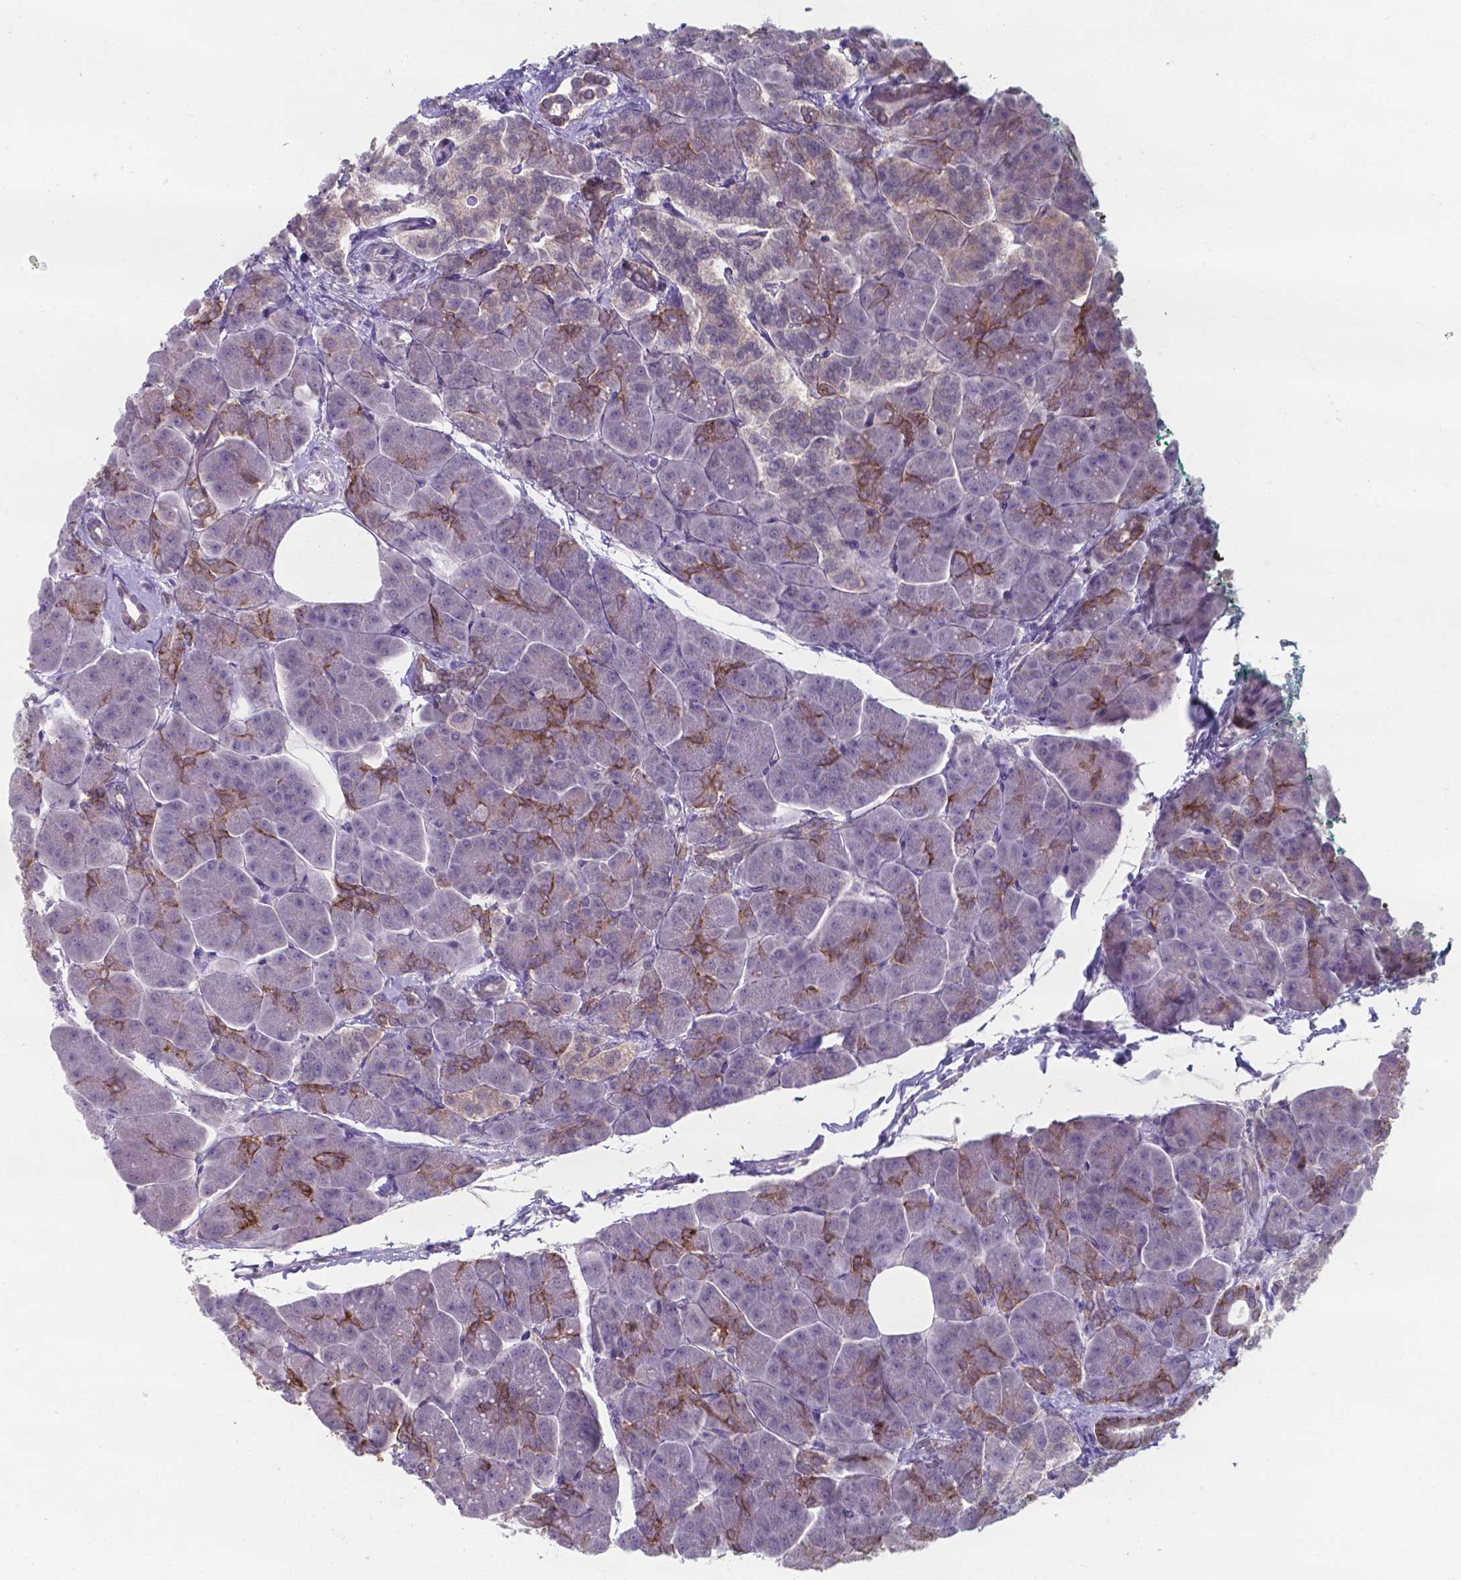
{"staining": {"intensity": "strong", "quantity": "<25%", "location": "cytoplasmic/membranous"}, "tissue": "pancreas", "cell_type": "Exocrine glandular cells", "image_type": "normal", "snomed": [{"axis": "morphology", "description": "Normal tissue, NOS"}, {"axis": "topography", "description": "Adipose tissue"}, {"axis": "topography", "description": "Pancreas"}, {"axis": "topography", "description": "Peripheral nerve tissue"}], "caption": "Protein expression analysis of unremarkable pancreas exhibits strong cytoplasmic/membranous staining in approximately <25% of exocrine glandular cells. (DAB (3,3'-diaminobenzidine) IHC with brightfield microscopy, high magnification).", "gene": "UBE2E2", "patient": {"sex": "female", "age": 58}}